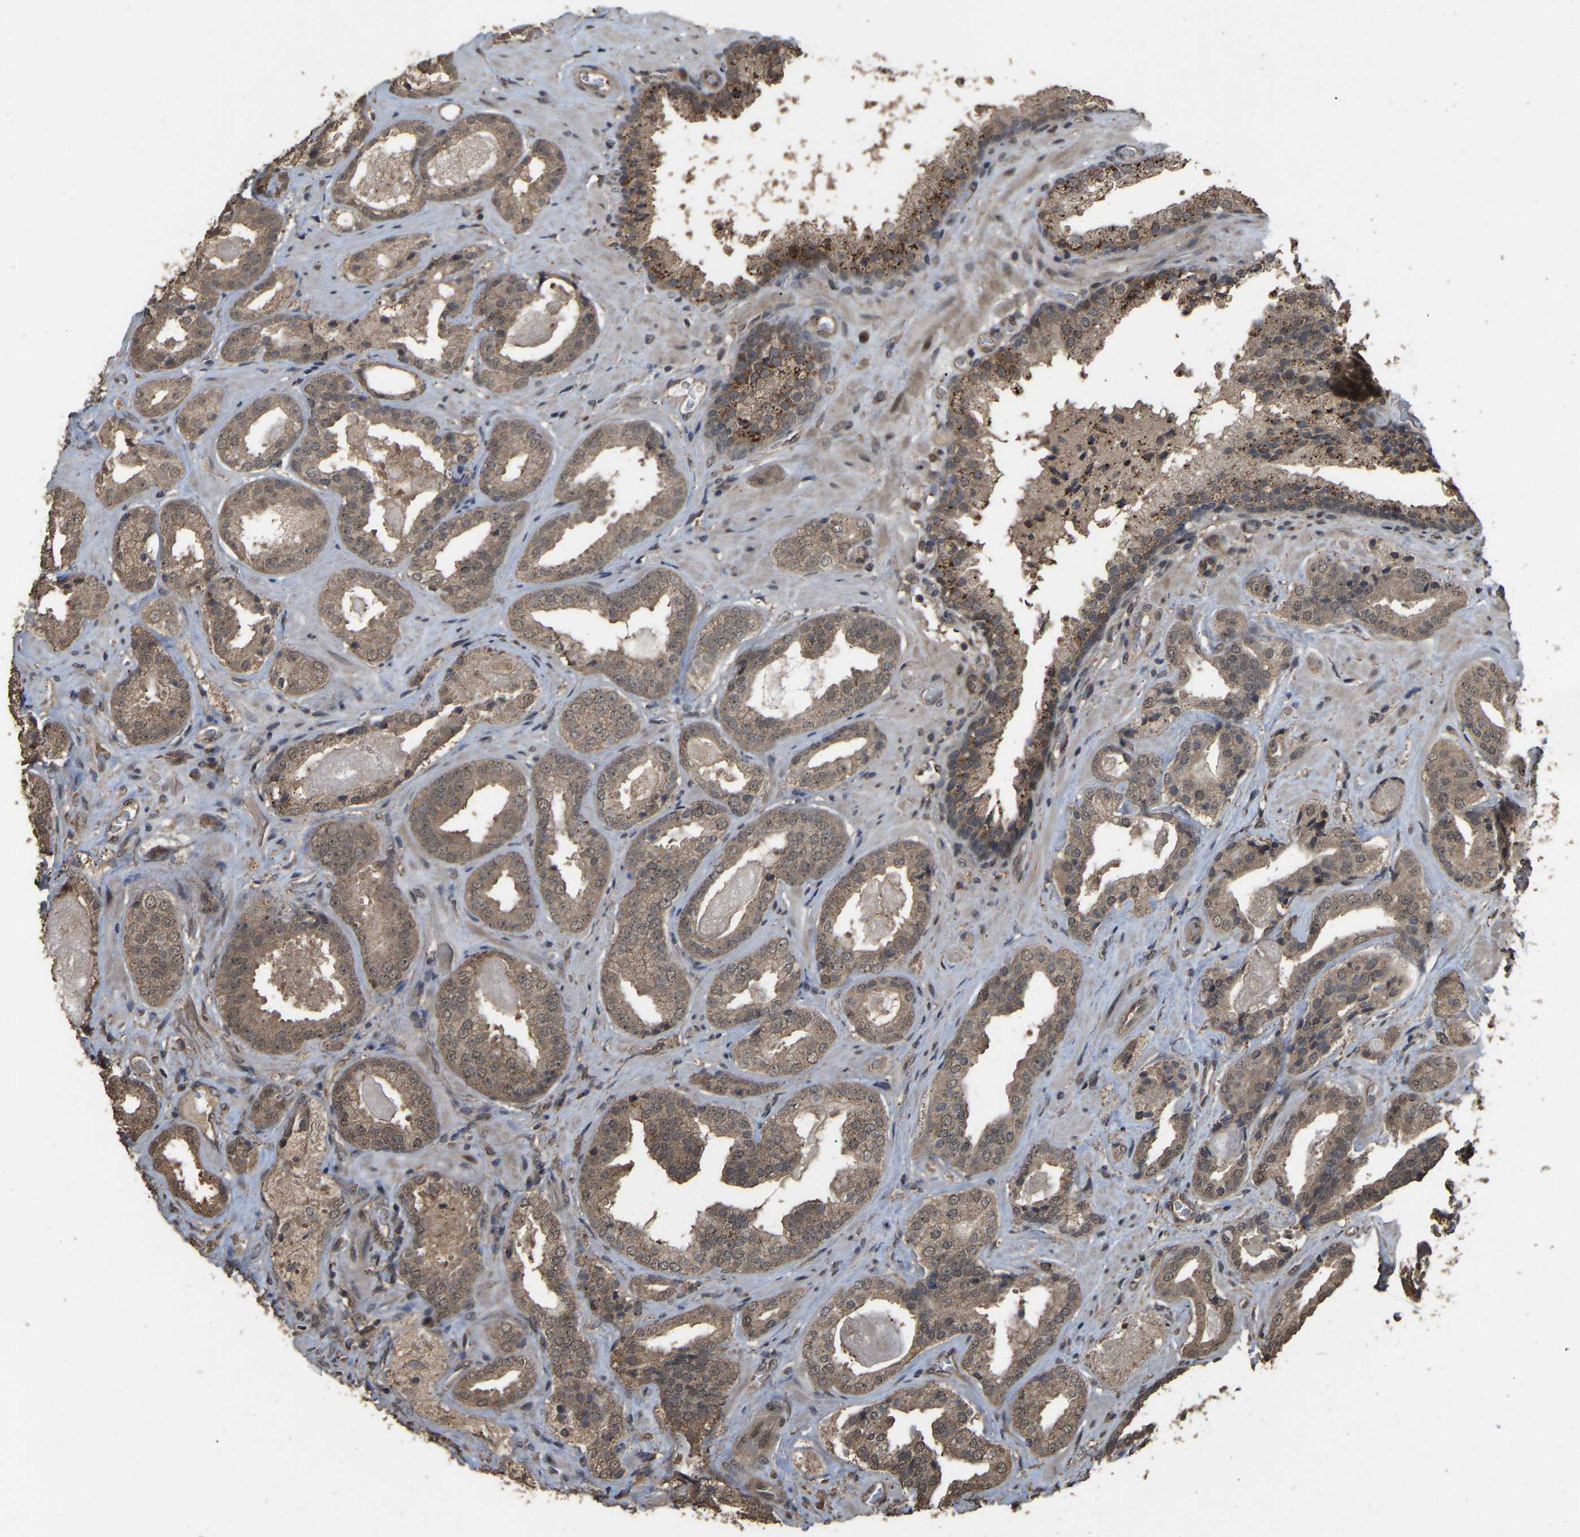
{"staining": {"intensity": "moderate", "quantity": ">75%", "location": "cytoplasmic/membranous"}, "tissue": "prostate cancer", "cell_type": "Tumor cells", "image_type": "cancer", "snomed": [{"axis": "morphology", "description": "Adenocarcinoma, Low grade"}, {"axis": "topography", "description": "Prostate"}], "caption": "An IHC photomicrograph of tumor tissue is shown. Protein staining in brown labels moderate cytoplasmic/membranous positivity in prostate cancer (low-grade adenocarcinoma) within tumor cells.", "gene": "ARHGAP23", "patient": {"sex": "male", "age": 71}}